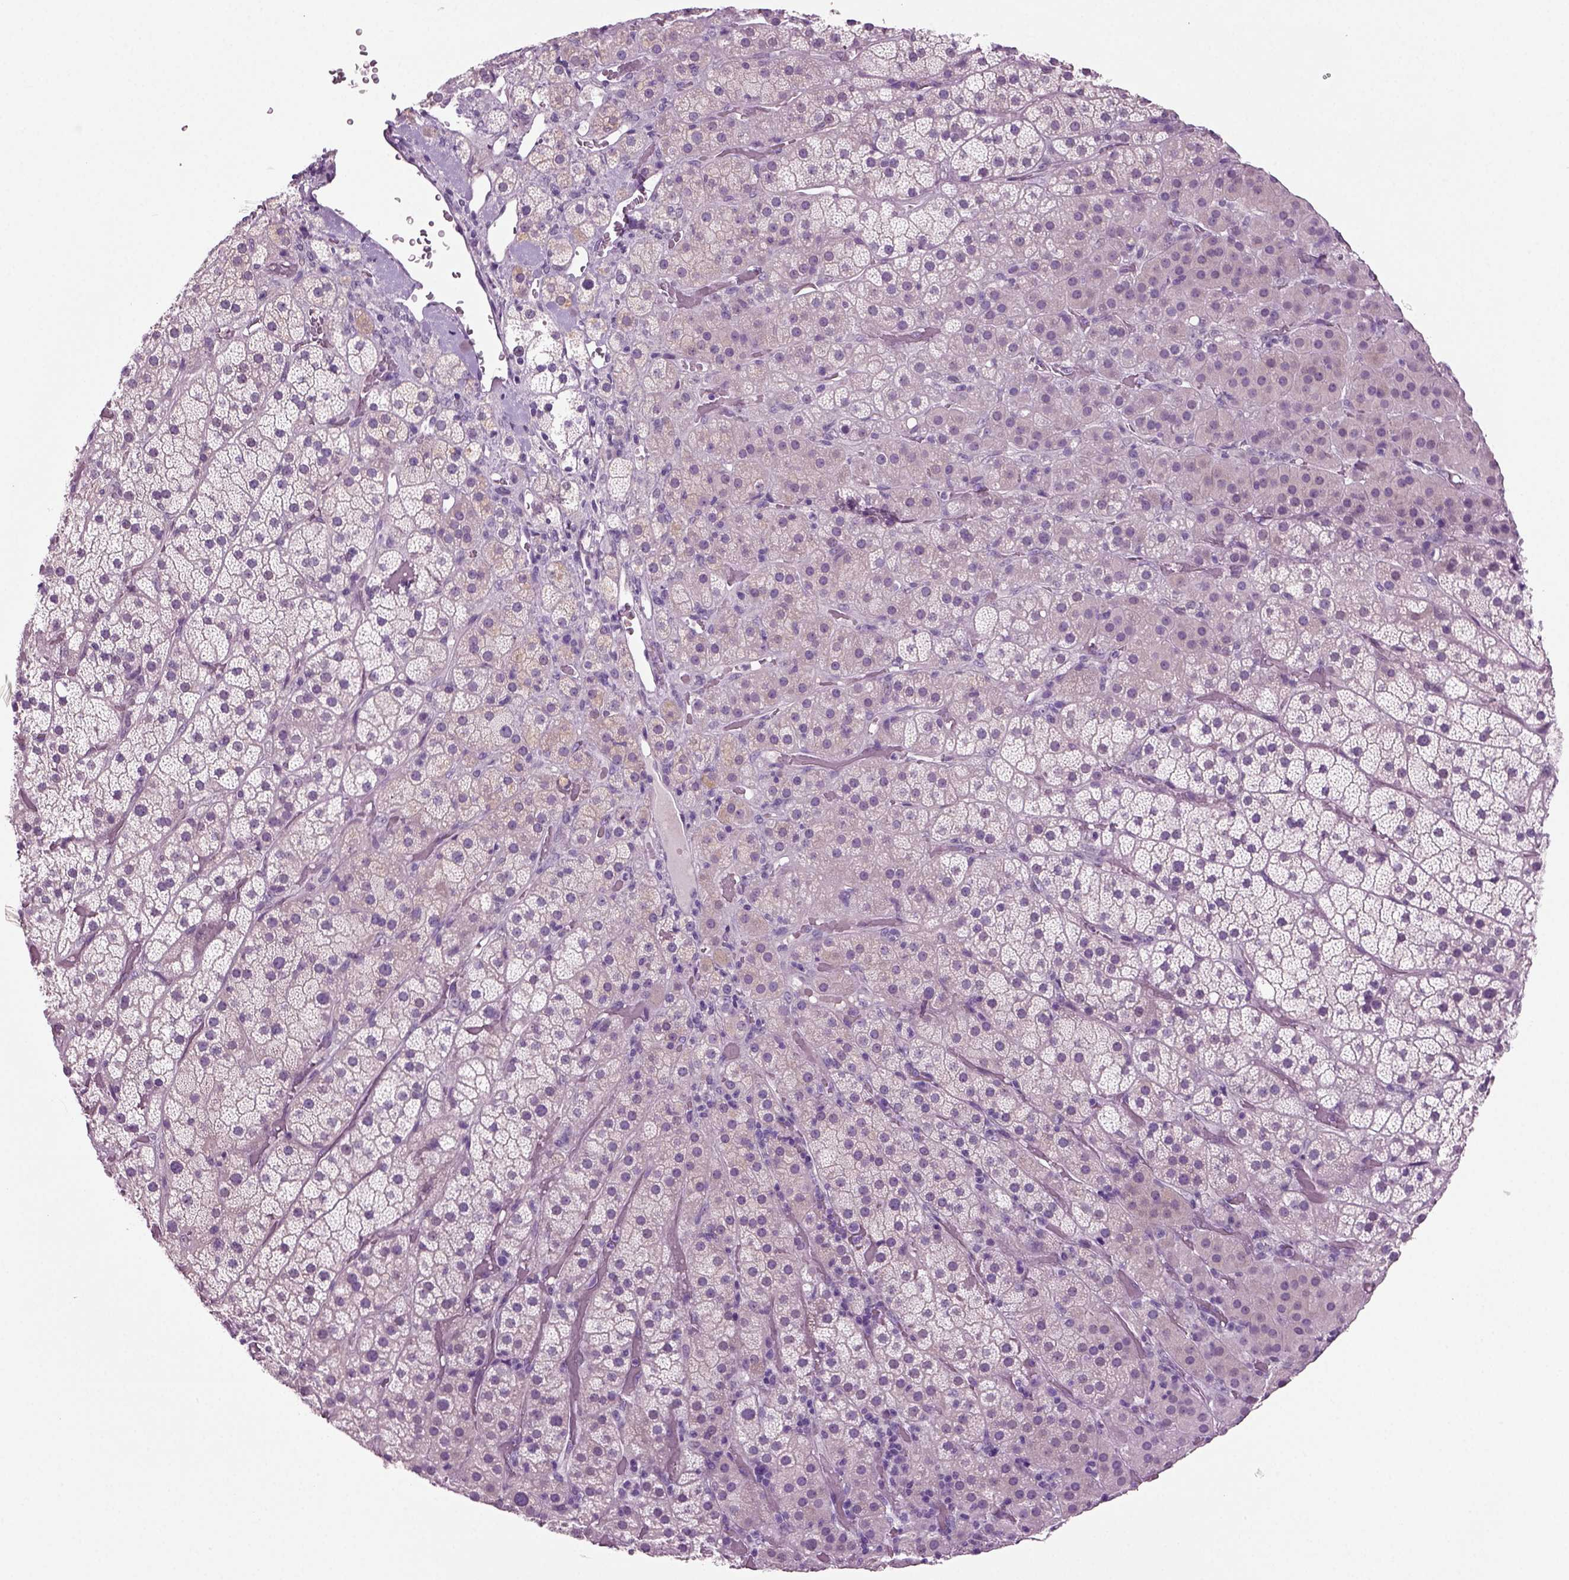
{"staining": {"intensity": "weak", "quantity": "<25%", "location": "cytoplasmic/membranous"}, "tissue": "adrenal gland", "cell_type": "Glandular cells", "image_type": "normal", "snomed": [{"axis": "morphology", "description": "Normal tissue, NOS"}, {"axis": "topography", "description": "Adrenal gland"}], "caption": "Immunohistochemistry of unremarkable human adrenal gland exhibits no positivity in glandular cells. The staining was performed using DAB to visualize the protein expression in brown, while the nuclei were stained in blue with hematoxylin (Magnification: 20x).", "gene": "COL9A2", "patient": {"sex": "male", "age": 57}}